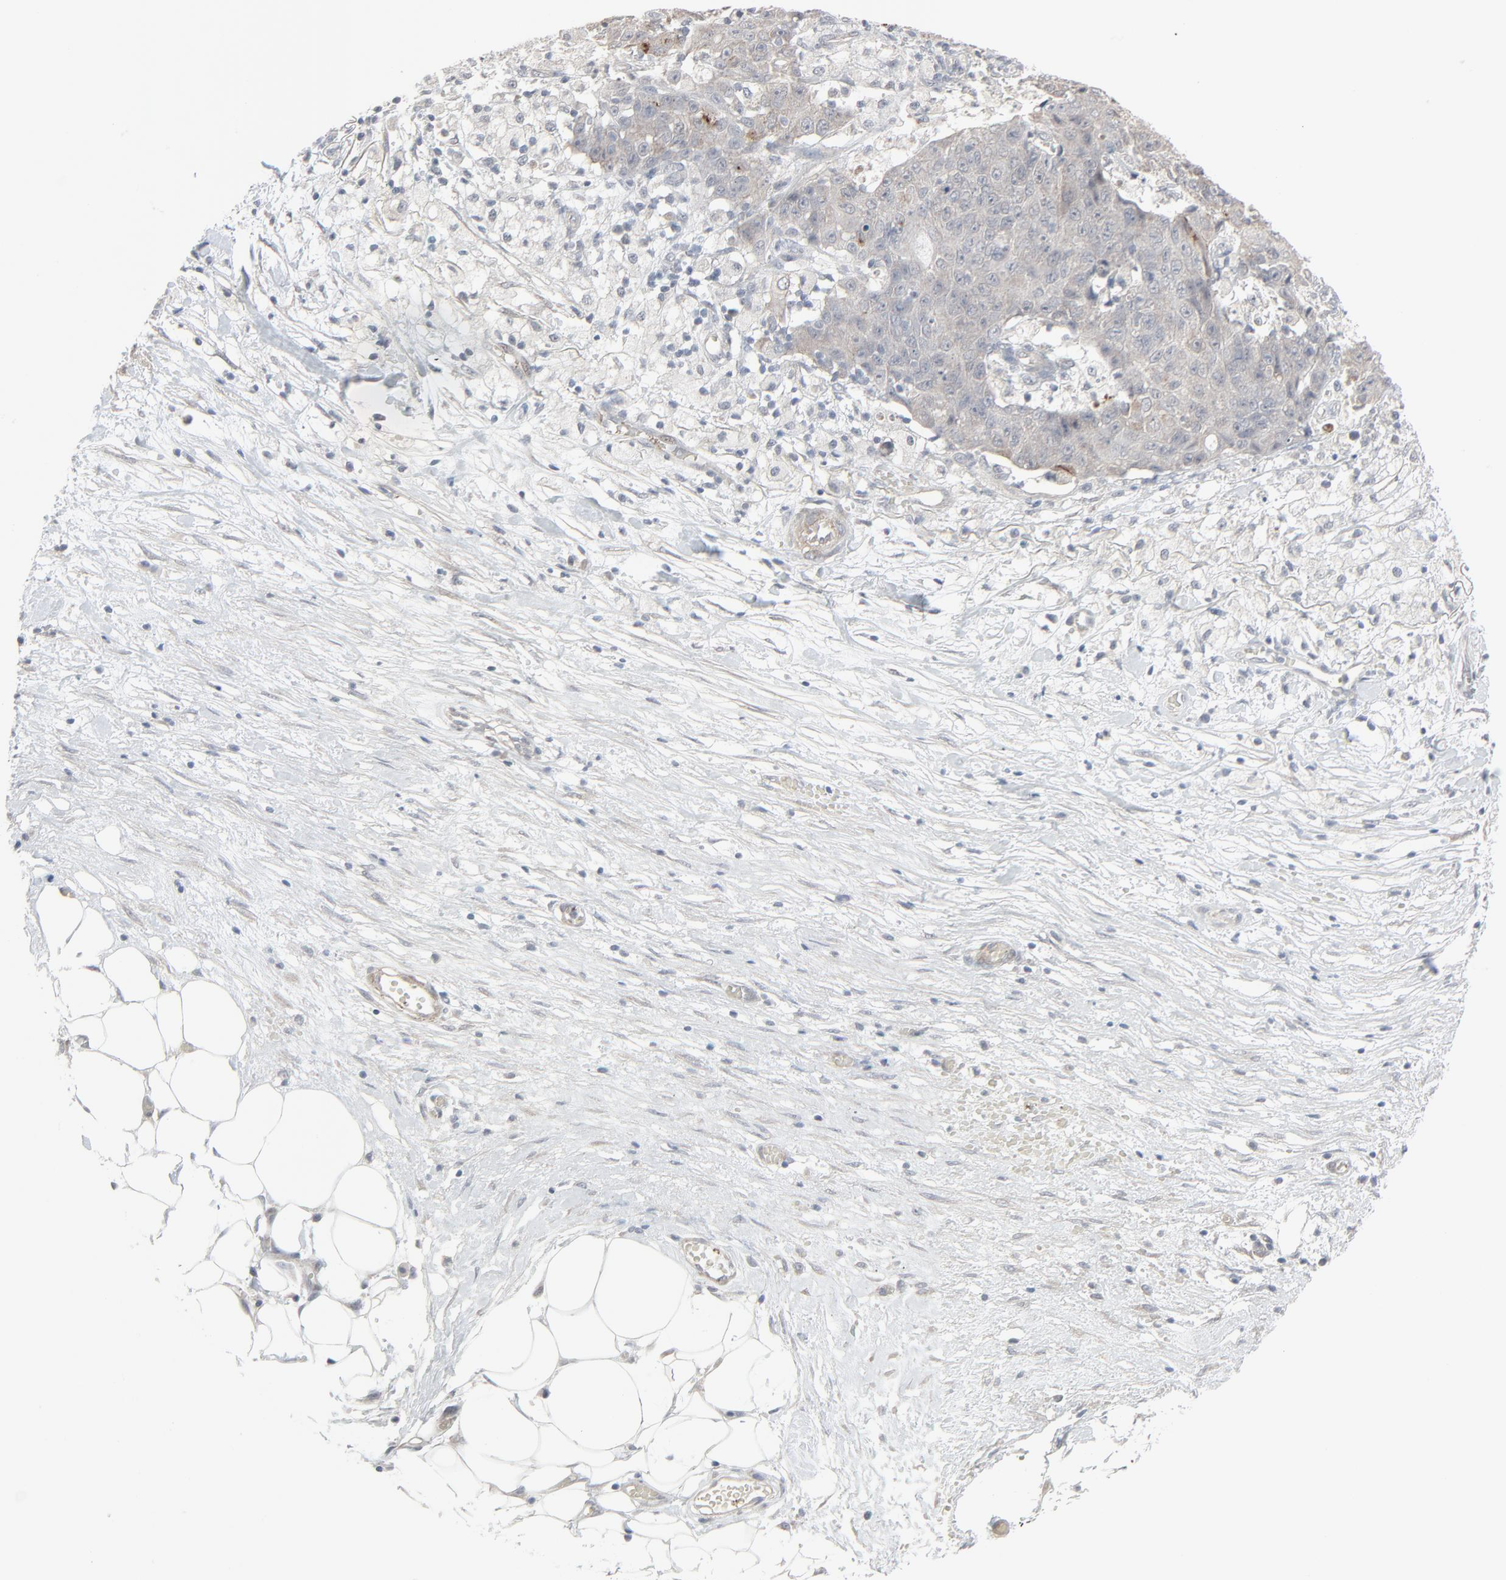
{"staining": {"intensity": "weak", "quantity": "<25%", "location": "cytoplasmic/membranous"}, "tissue": "ovarian cancer", "cell_type": "Tumor cells", "image_type": "cancer", "snomed": [{"axis": "morphology", "description": "Carcinoma, endometroid"}, {"axis": "topography", "description": "Ovary"}], "caption": "The image displays no significant positivity in tumor cells of ovarian endometroid carcinoma.", "gene": "NEUROD1", "patient": {"sex": "female", "age": 42}}